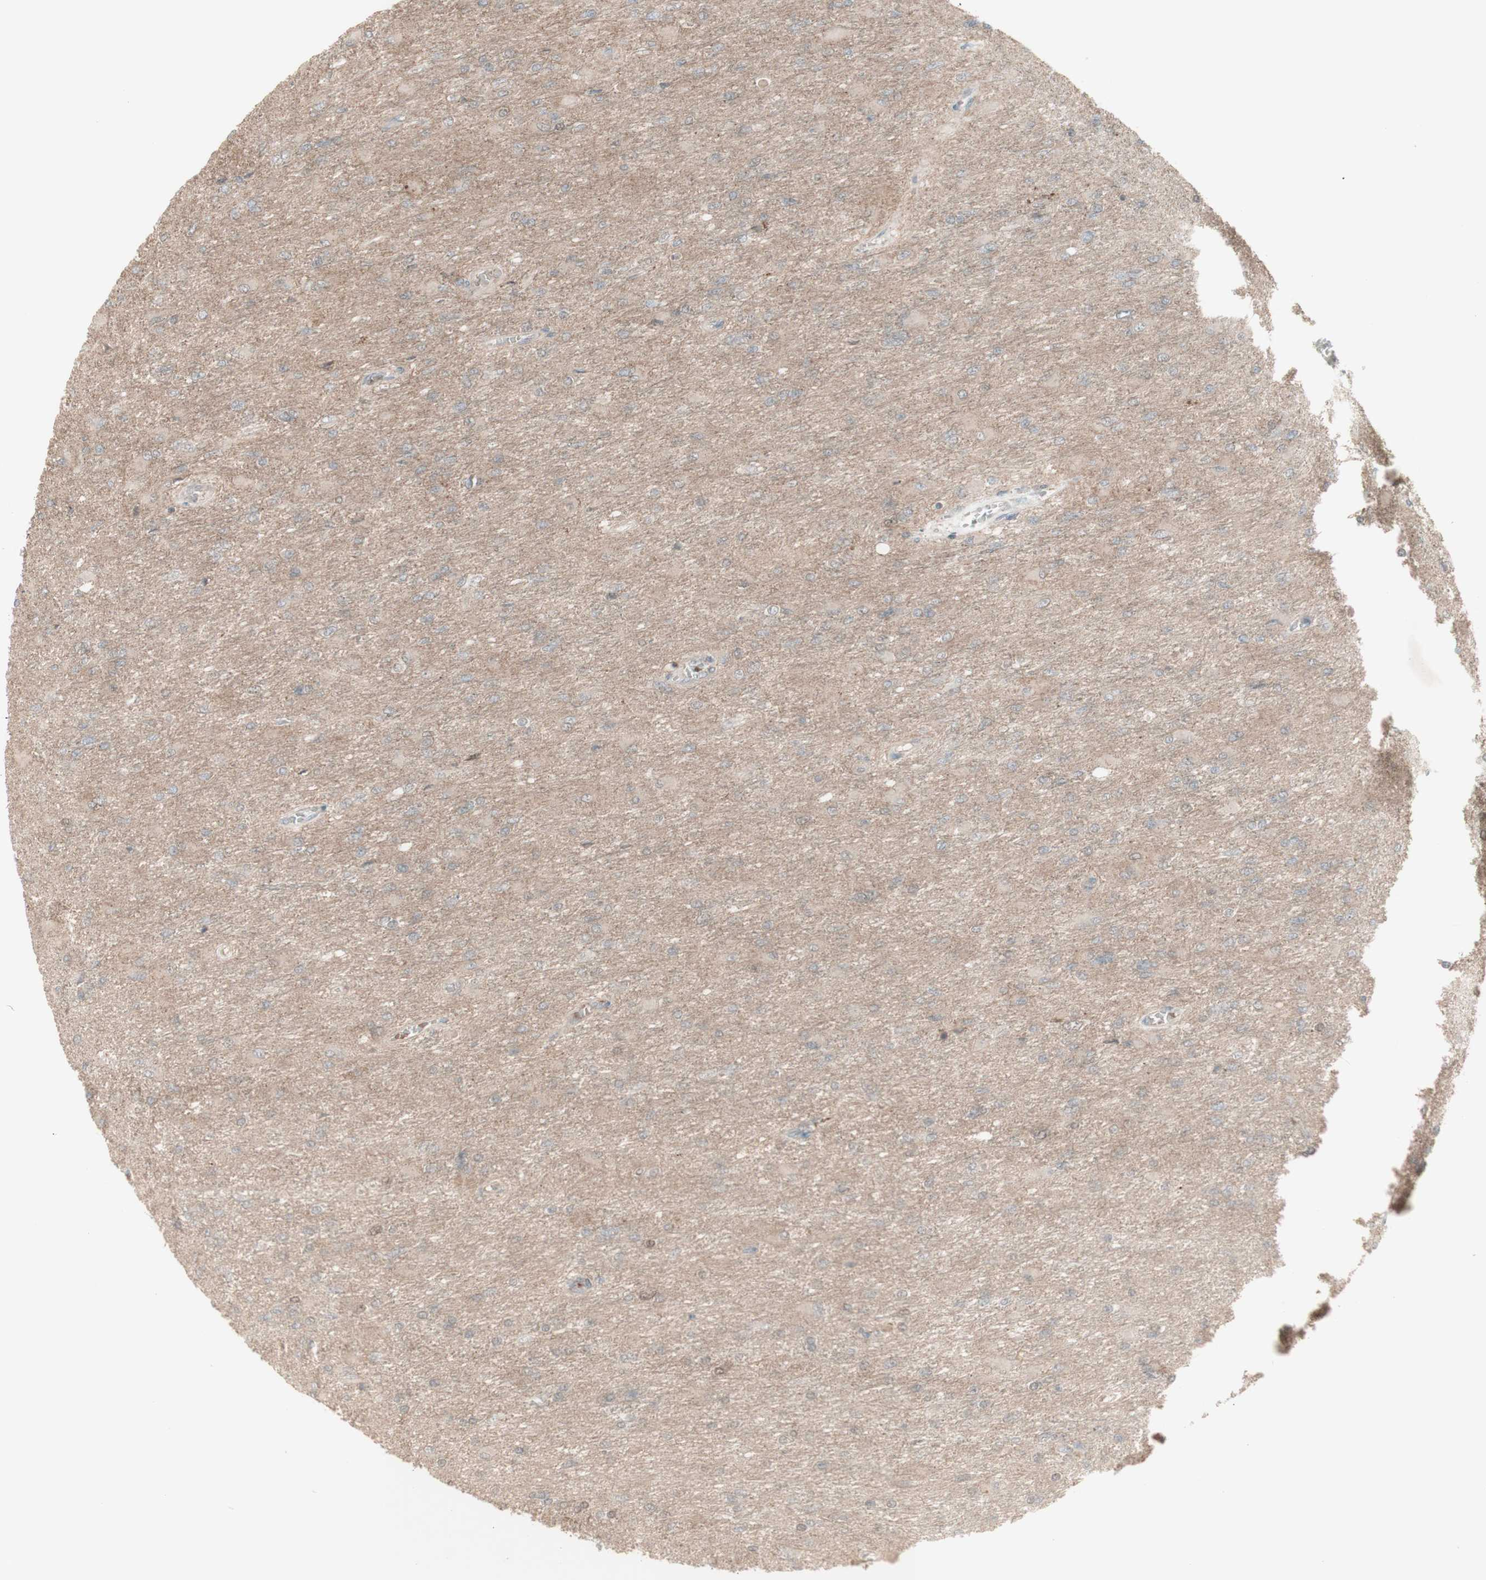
{"staining": {"intensity": "negative", "quantity": "none", "location": "none"}, "tissue": "glioma", "cell_type": "Tumor cells", "image_type": "cancer", "snomed": [{"axis": "morphology", "description": "Glioma, malignant, High grade"}, {"axis": "topography", "description": "Cerebral cortex"}], "caption": "Human malignant glioma (high-grade) stained for a protein using IHC demonstrates no expression in tumor cells.", "gene": "MSH6", "patient": {"sex": "female", "age": 36}}